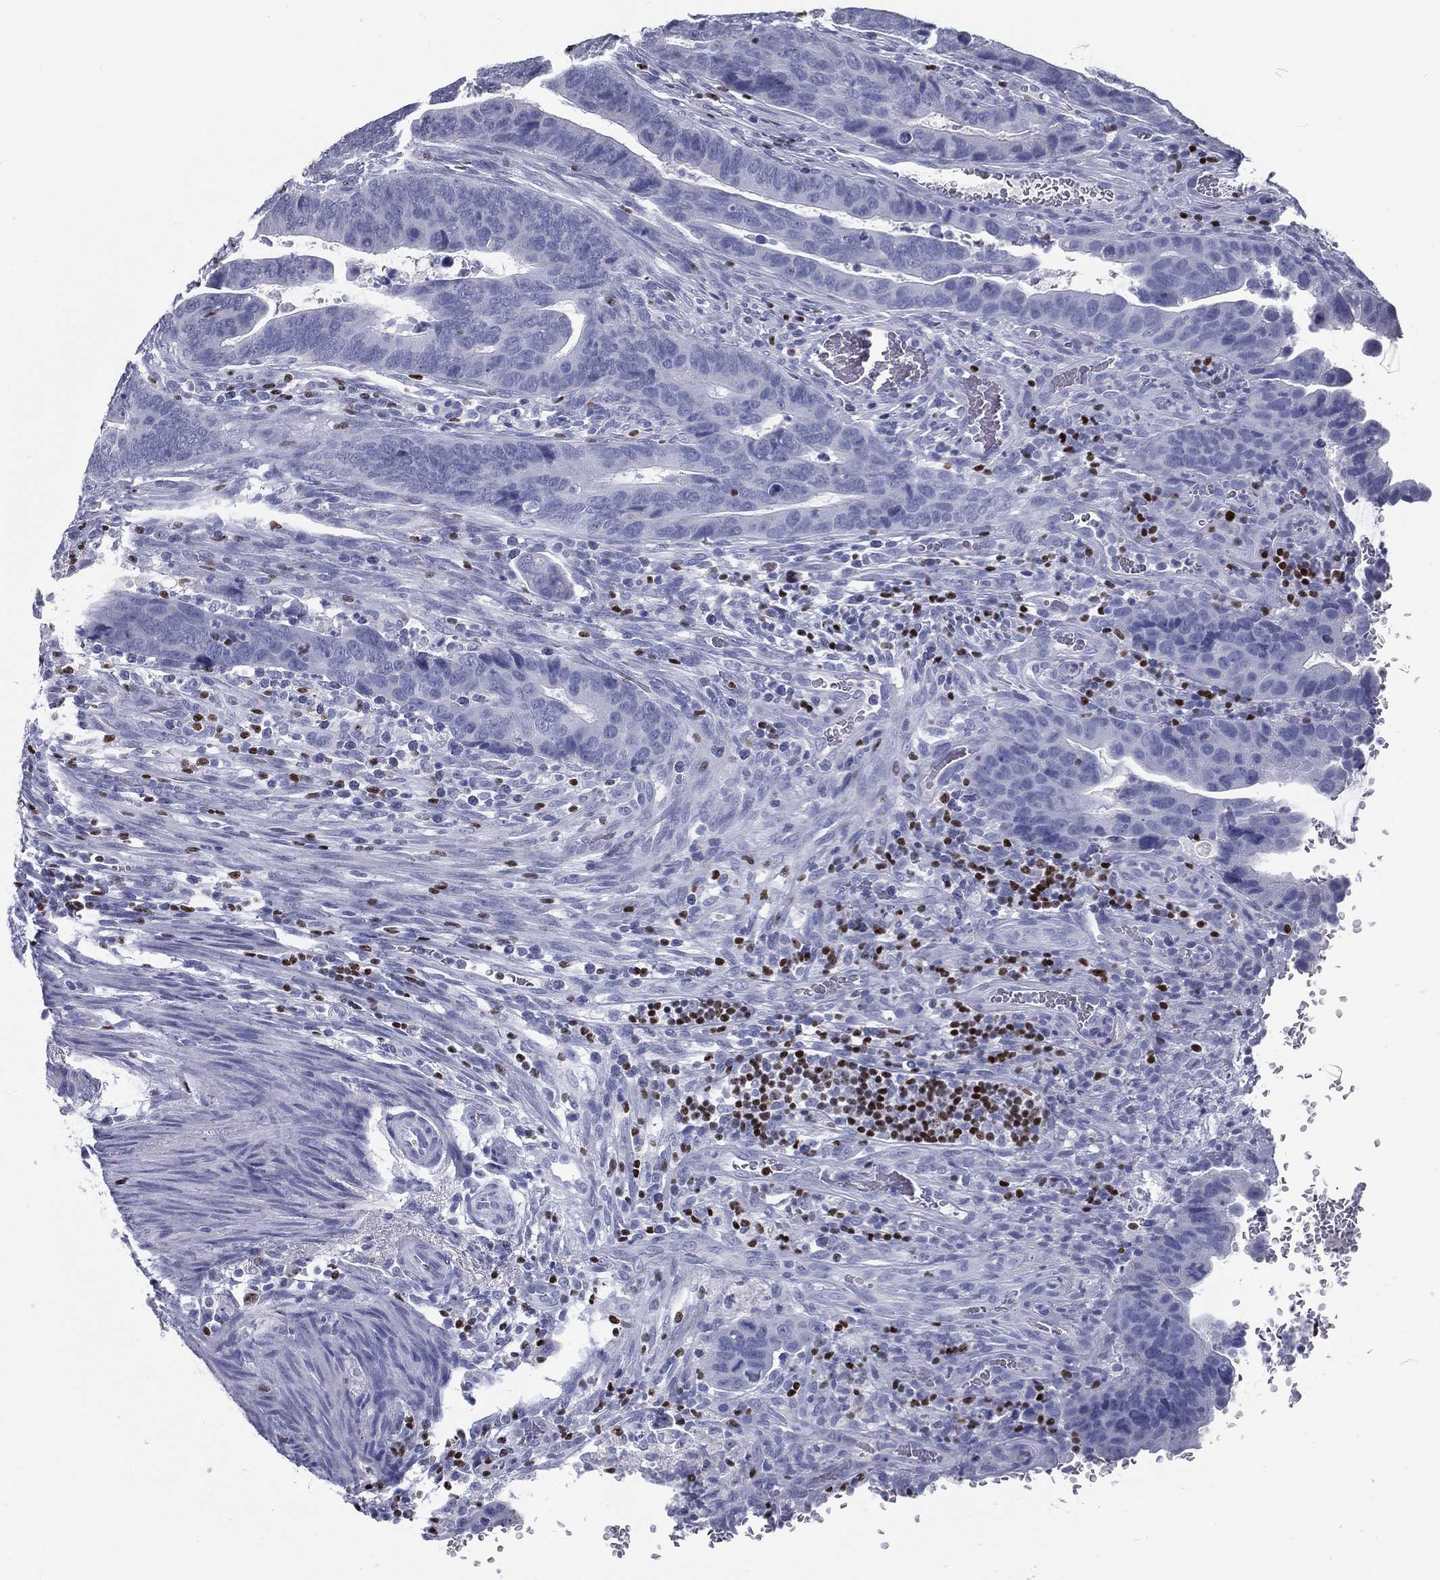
{"staining": {"intensity": "negative", "quantity": "none", "location": "none"}, "tissue": "colorectal cancer", "cell_type": "Tumor cells", "image_type": "cancer", "snomed": [{"axis": "morphology", "description": "Adenocarcinoma, NOS"}, {"axis": "topography", "description": "Colon"}], "caption": "Immunohistochemistry (IHC) photomicrograph of neoplastic tissue: colorectal cancer (adenocarcinoma) stained with DAB exhibits no significant protein positivity in tumor cells.", "gene": "PYHIN1", "patient": {"sex": "female", "age": 56}}